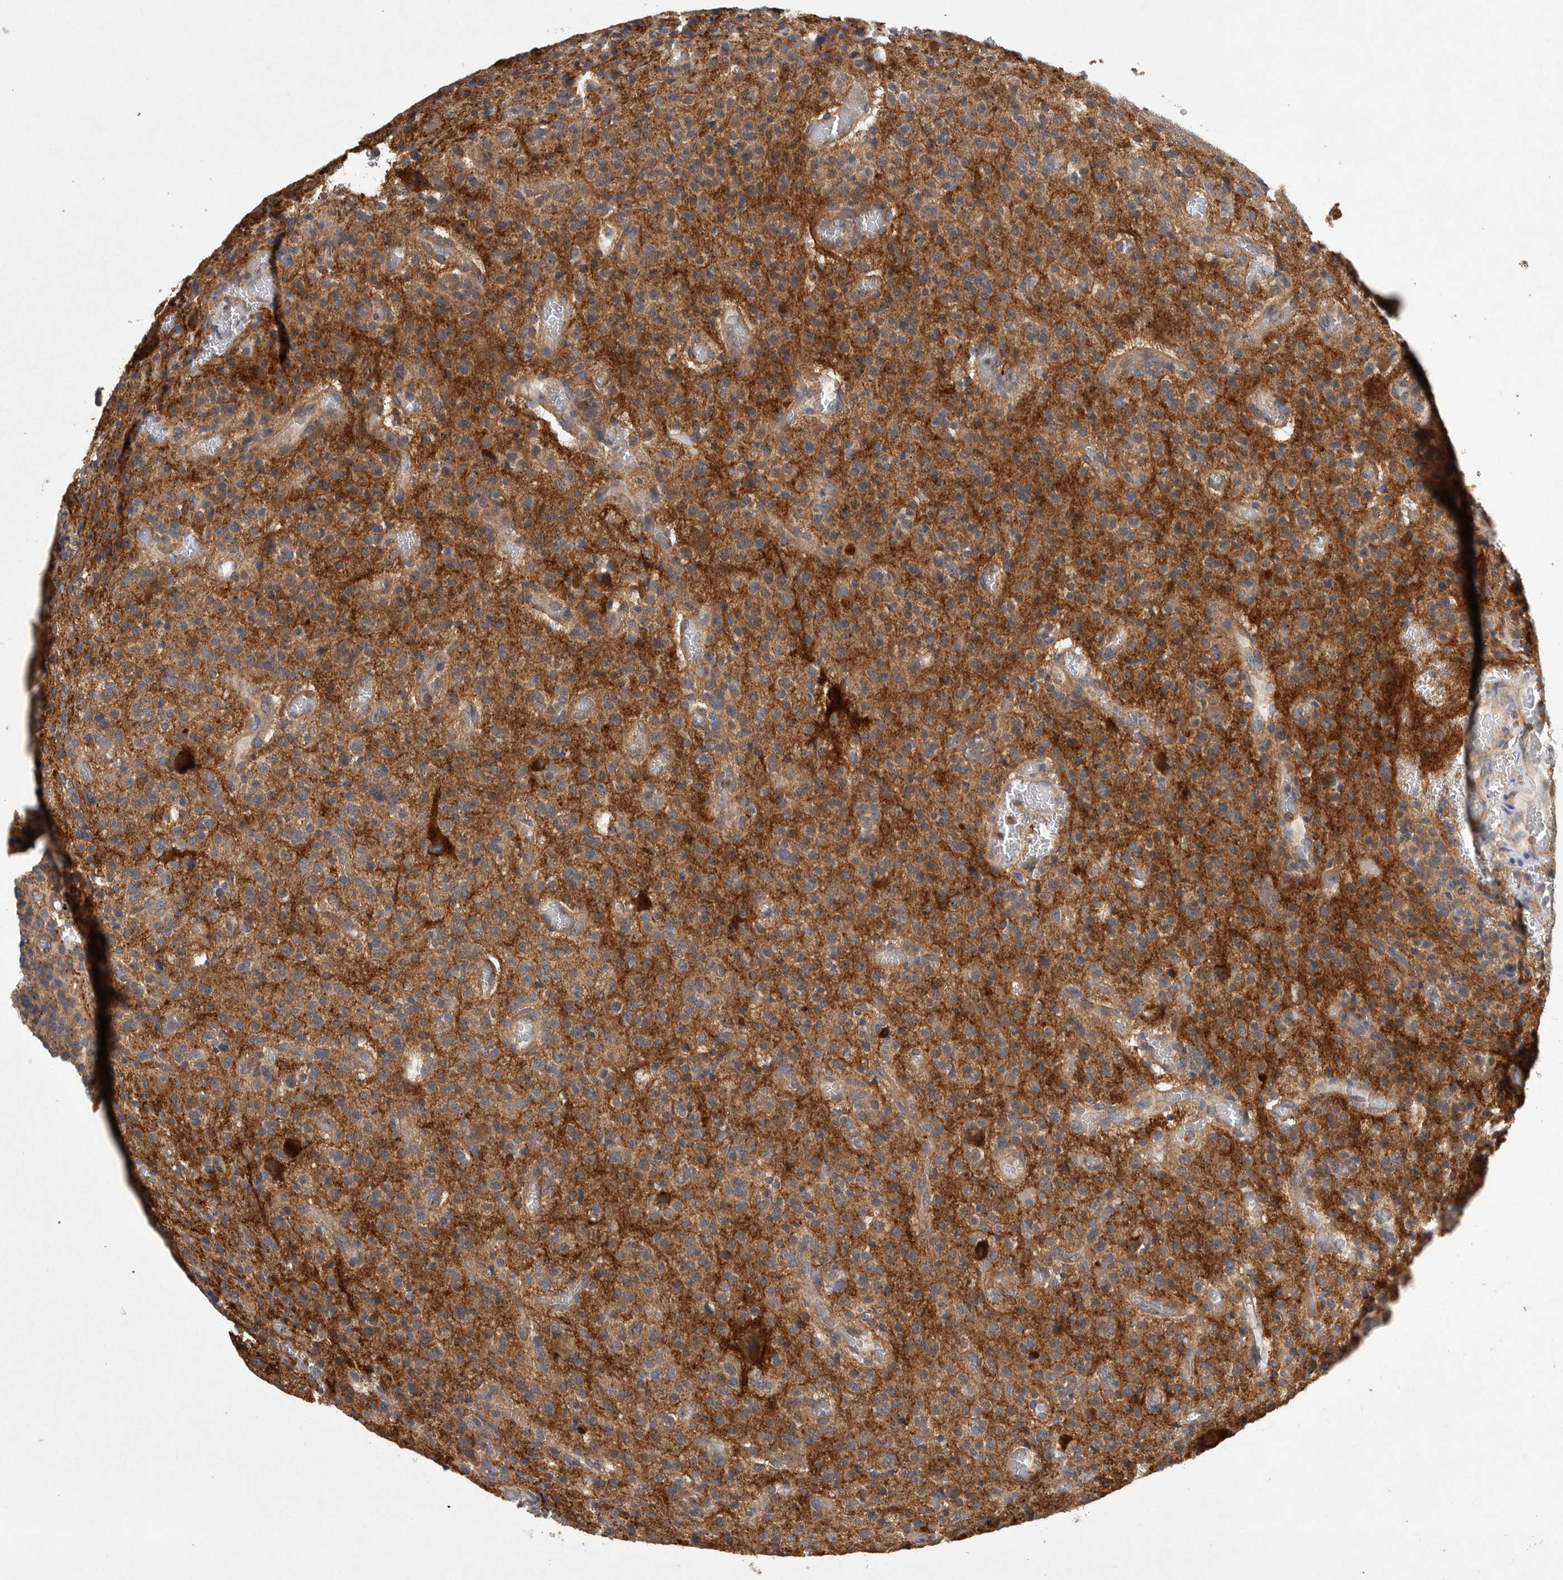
{"staining": {"intensity": "moderate", "quantity": ">75%", "location": "cytoplasmic/membranous"}, "tissue": "glioma", "cell_type": "Tumor cells", "image_type": "cancer", "snomed": [{"axis": "morphology", "description": "Glioma, malignant, High grade"}, {"axis": "topography", "description": "Brain"}], "caption": "Immunohistochemical staining of glioma exhibits moderate cytoplasmic/membranous protein staining in approximately >75% of tumor cells.", "gene": "OXR1", "patient": {"sex": "male", "age": 34}}